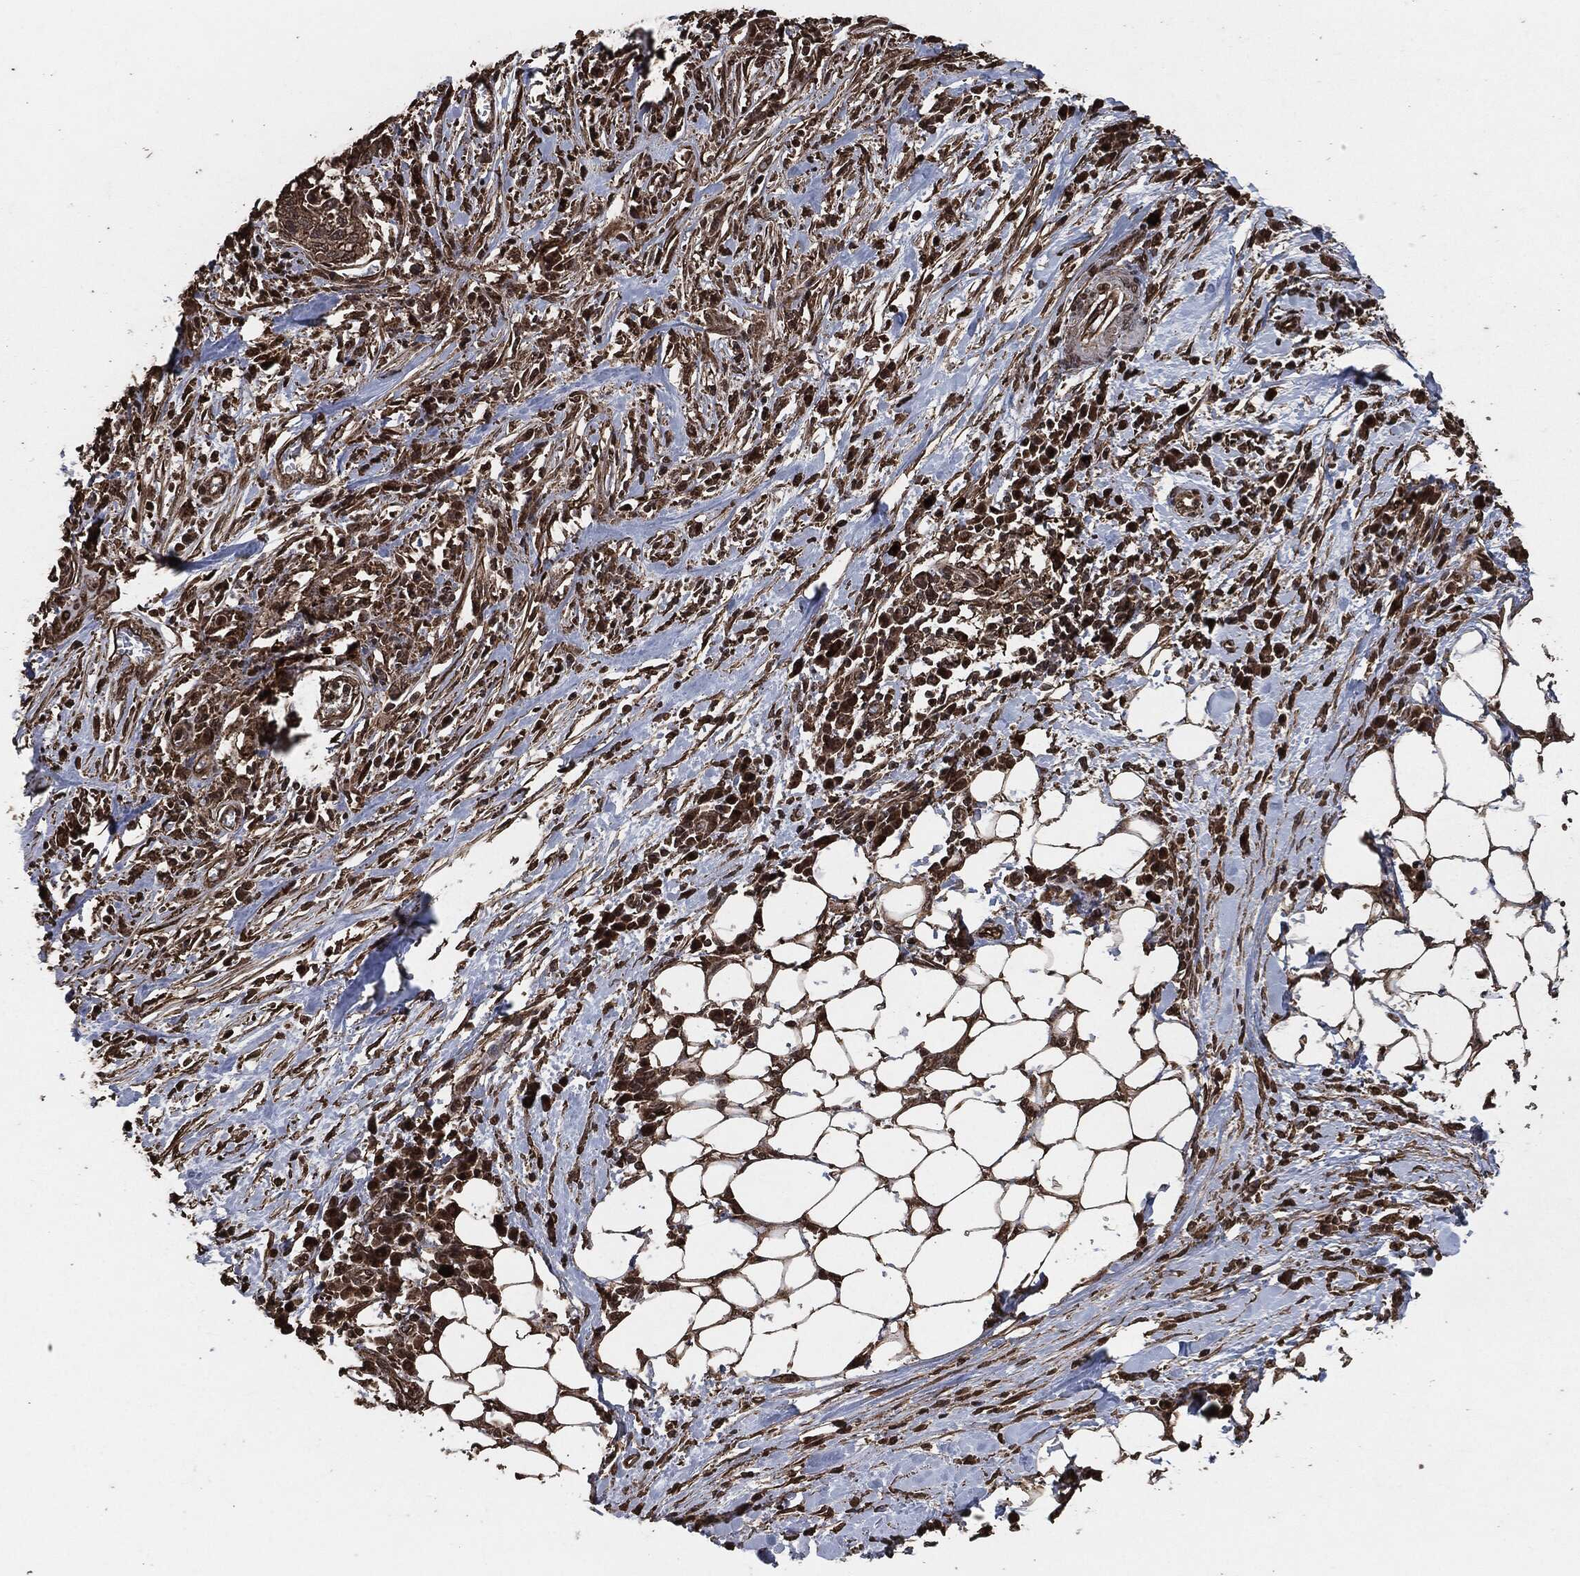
{"staining": {"intensity": "moderate", "quantity": "25%-75%", "location": "cytoplasmic/membranous"}, "tissue": "stomach cancer", "cell_type": "Tumor cells", "image_type": "cancer", "snomed": [{"axis": "morphology", "description": "Adenocarcinoma, NOS"}, {"axis": "topography", "description": "Stomach"}], "caption": "Protein expression analysis of human stomach cancer reveals moderate cytoplasmic/membranous expression in approximately 25%-75% of tumor cells.", "gene": "EGFR", "patient": {"sex": "male", "age": 54}}